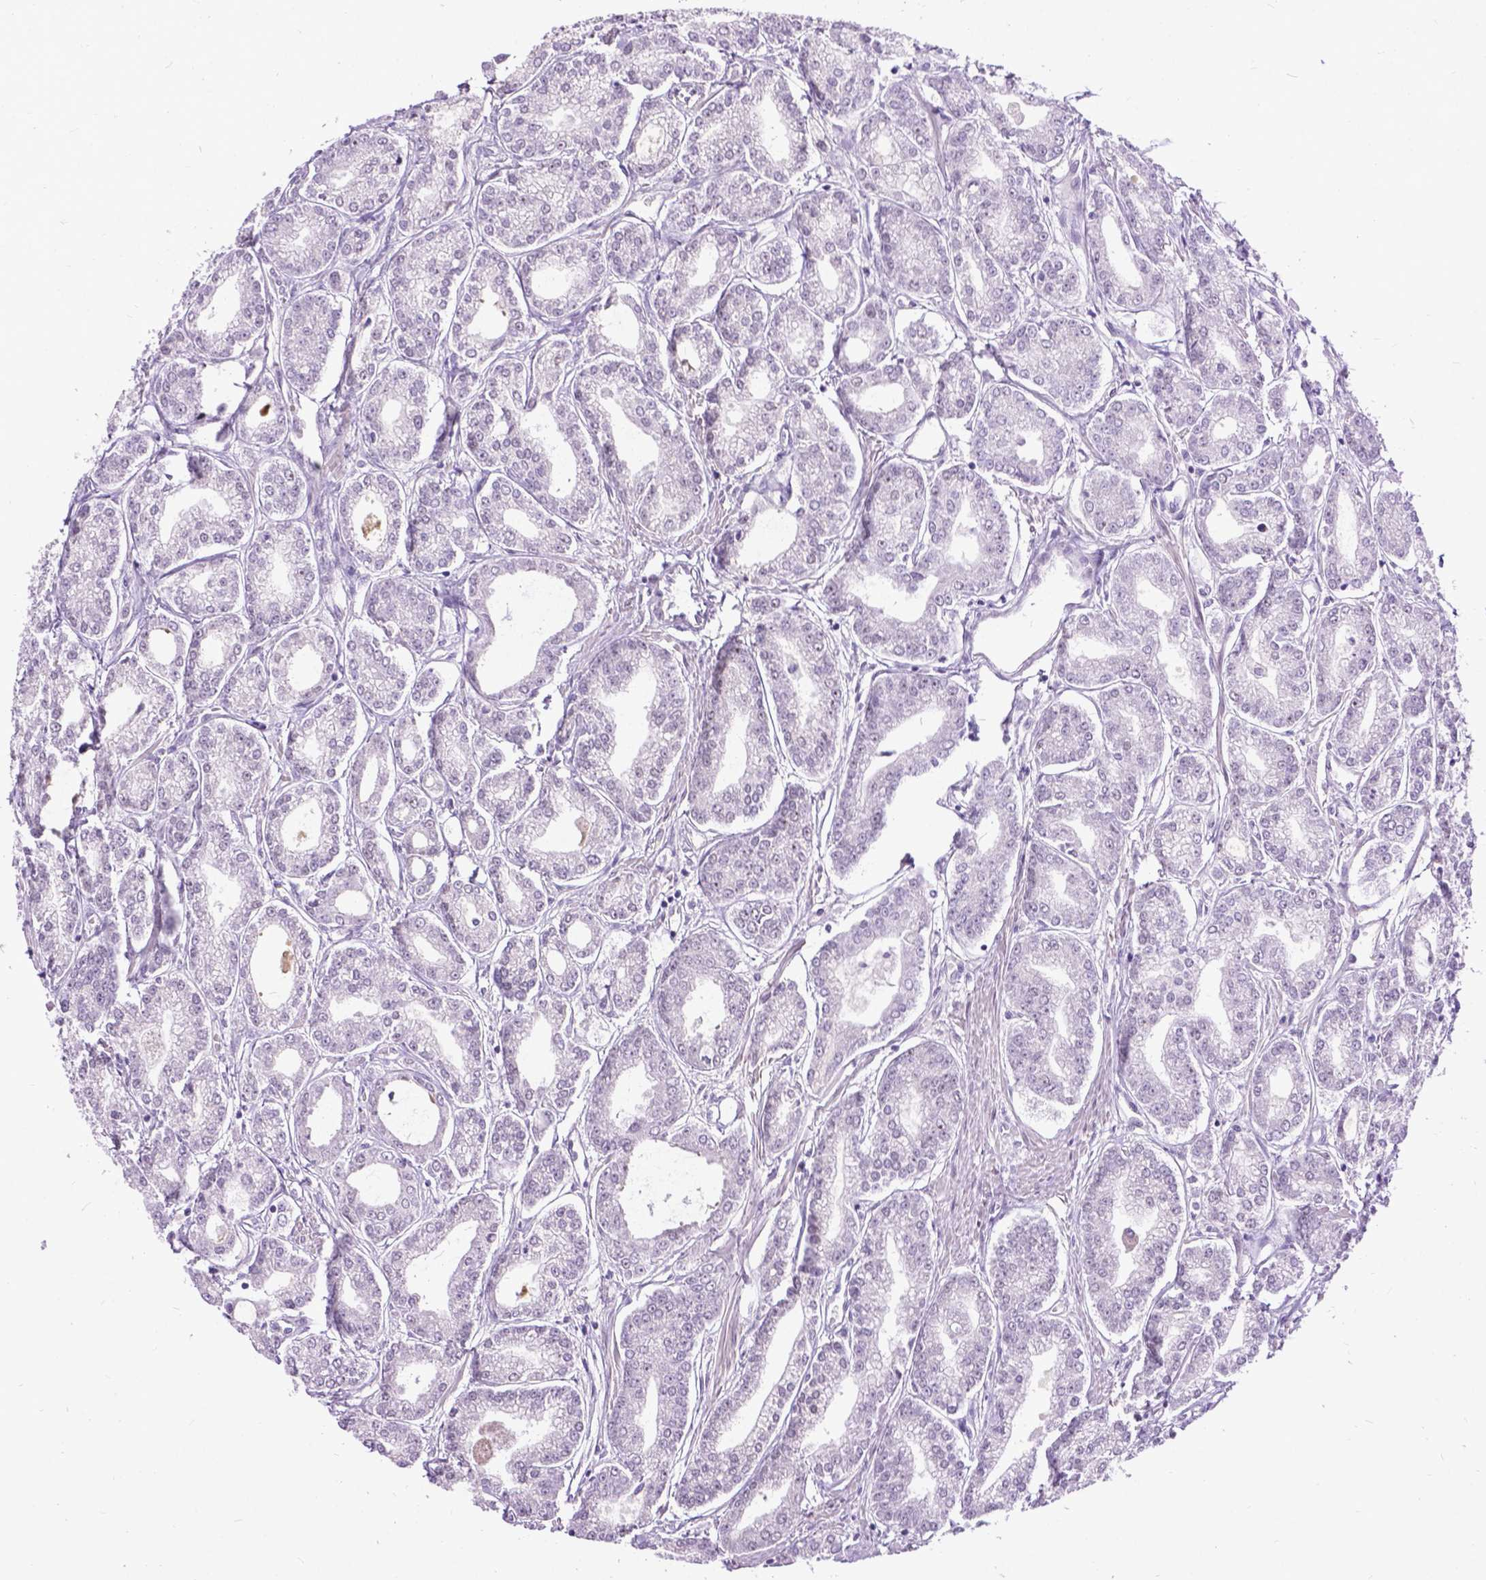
{"staining": {"intensity": "negative", "quantity": "none", "location": "none"}, "tissue": "prostate cancer", "cell_type": "Tumor cells", "image_type": "cancer", "snomed": [{"axis": "morphology", "description": "Adenocarcinoma, NOS"}, {"axis": "topography", "description": "Prostate"}], "caption": "A photomicrograph of prostate cancer stained for a protein demonstrates no brown staining in tumor cells.", "gene": "PROB1", "patient": {"sex": "male", "age": 71}}